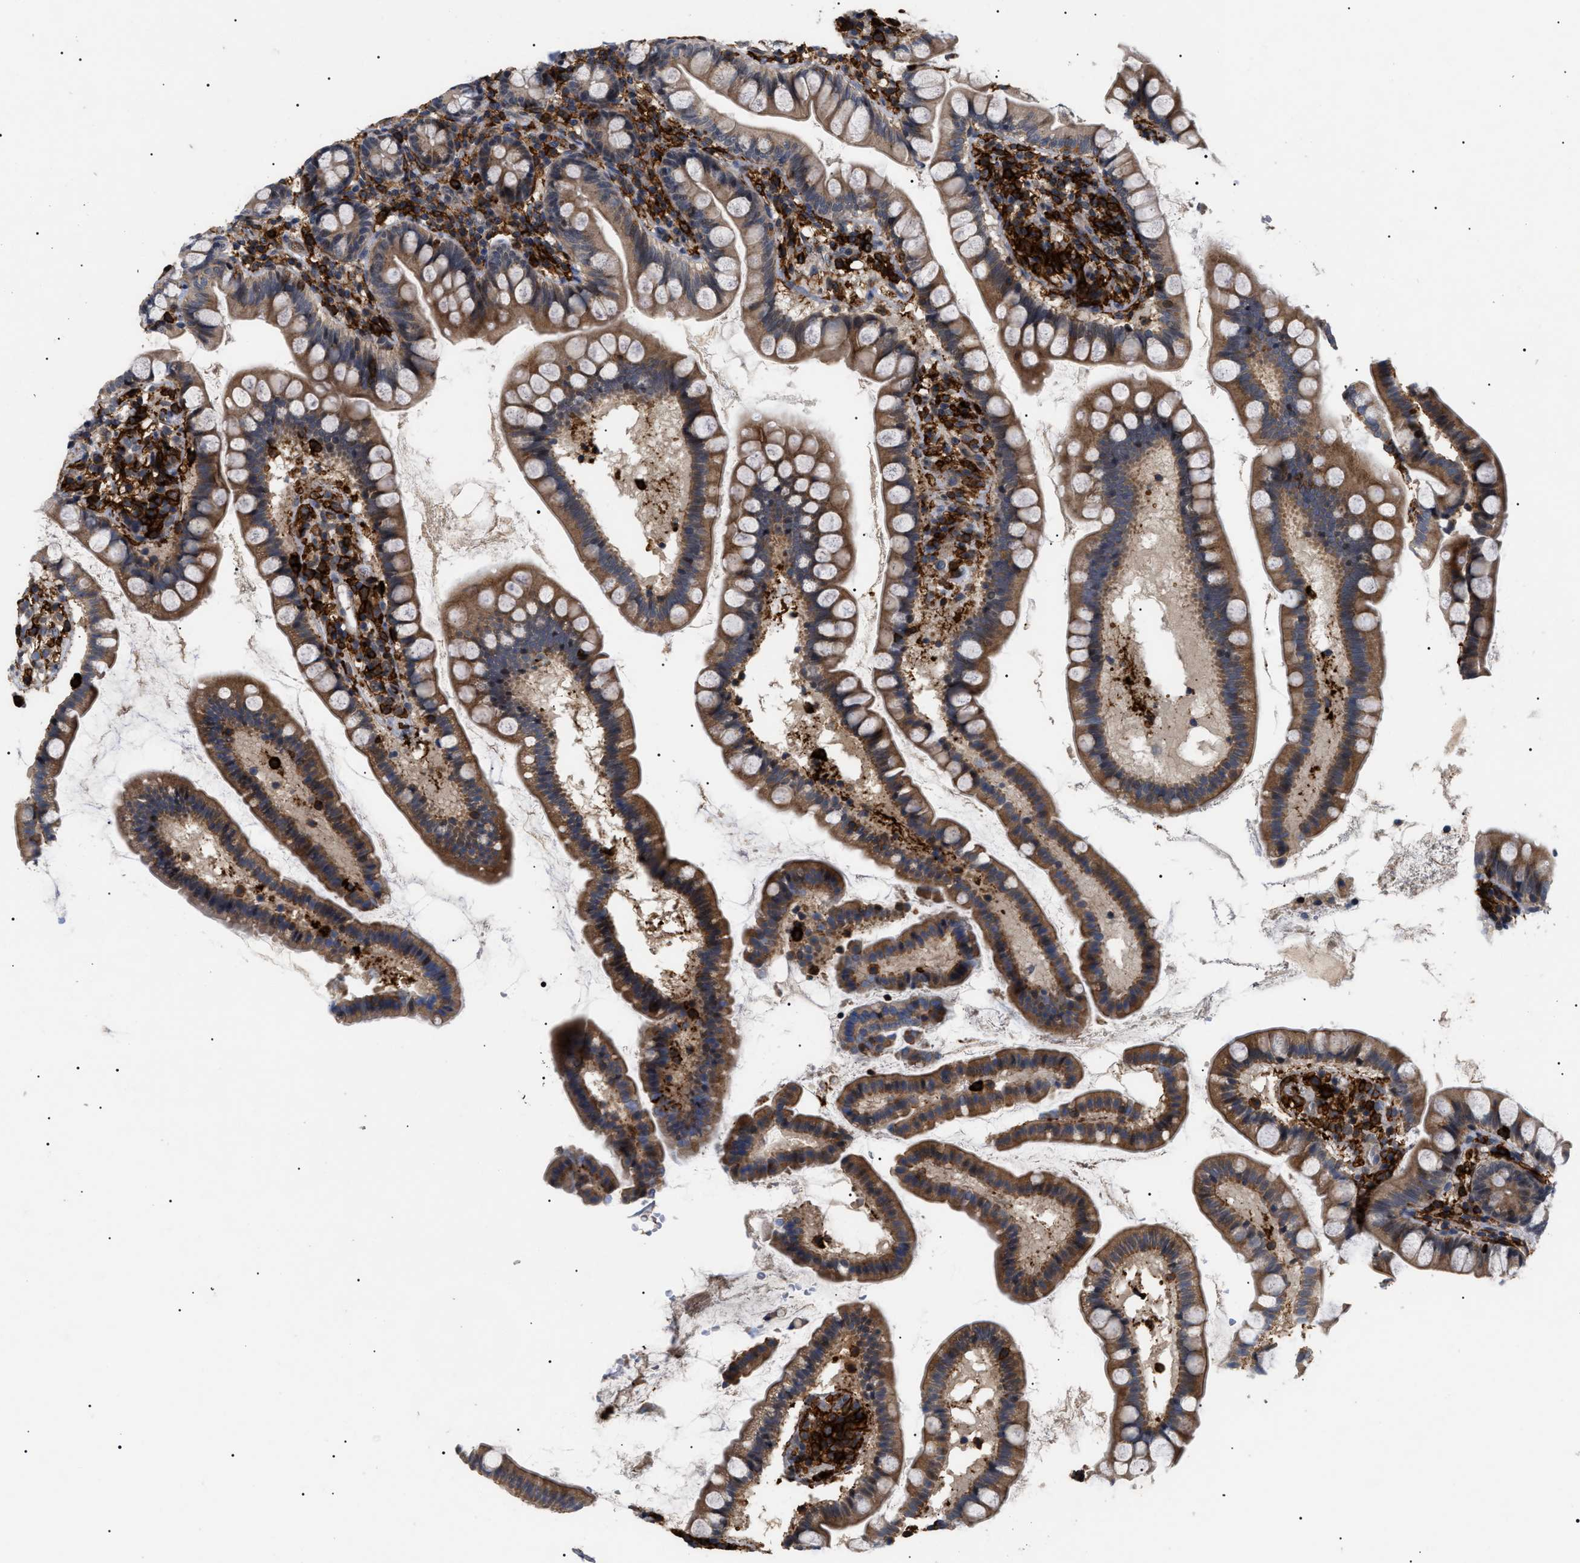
{"staining": {"intensity": "moderate", "quantity": ">75%", "location": "cytoplasmic/membranous"}, "tissue": "small intestine", "cell_type": "Glandular cells", "image_type": "normal", "snomed": [{"axis": "morphology", "description": "Normal tissue, NOS"}, {"axis": "topography", "description": "Small intestine"}], "caption": "Brown immunohistochemical staining in benign human small intestine demonstrates moderate cytoplasmic/membranous staining in approximately >75% of glandular cells. Nuclei are stained in blue.", "gene": "CD300A", "patient": {"sex": "female", "age": 84}}